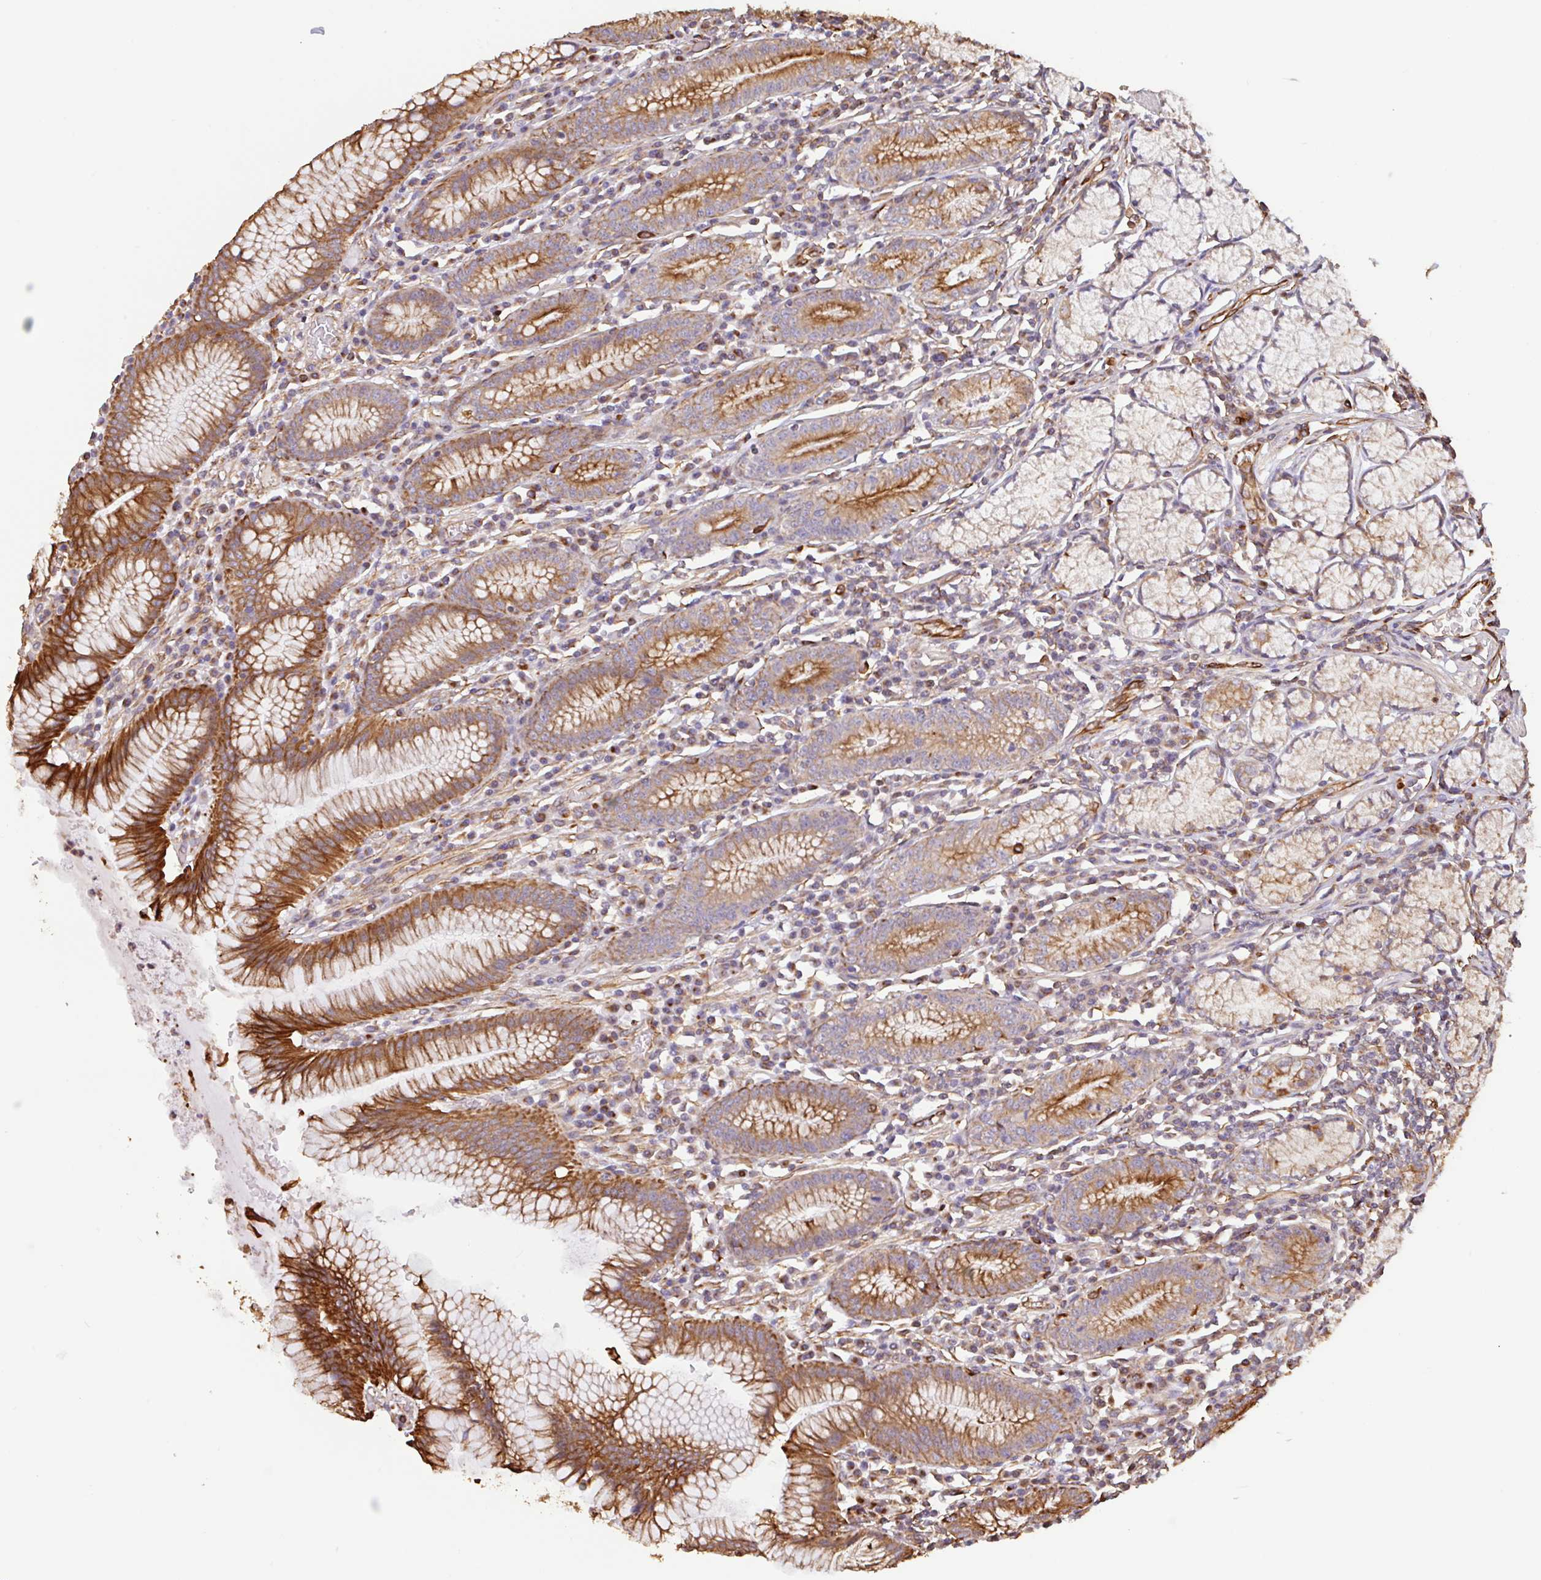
{"staining": {"intensity": "strong", "quantity": "25%-75%", "location": "cytoplasmic/membranous"}, "tissue": "stomach", "cell_type": "Glandular cells", "image_type": "normal", "snomed": [{"axis": "morphology", "description": "Normal tissue, NOS"}, {"axis": "topography", "description": "Stomach"}], "caption": "Protein expression by immunohistochemistry (IHC) displays strong cytoplasmic/membranous expression in approximately 25%-75% of glandular cells in unremarkable stomach.", "gene": "ZNF790", "patient": {"sex": "male", "age": 55}}